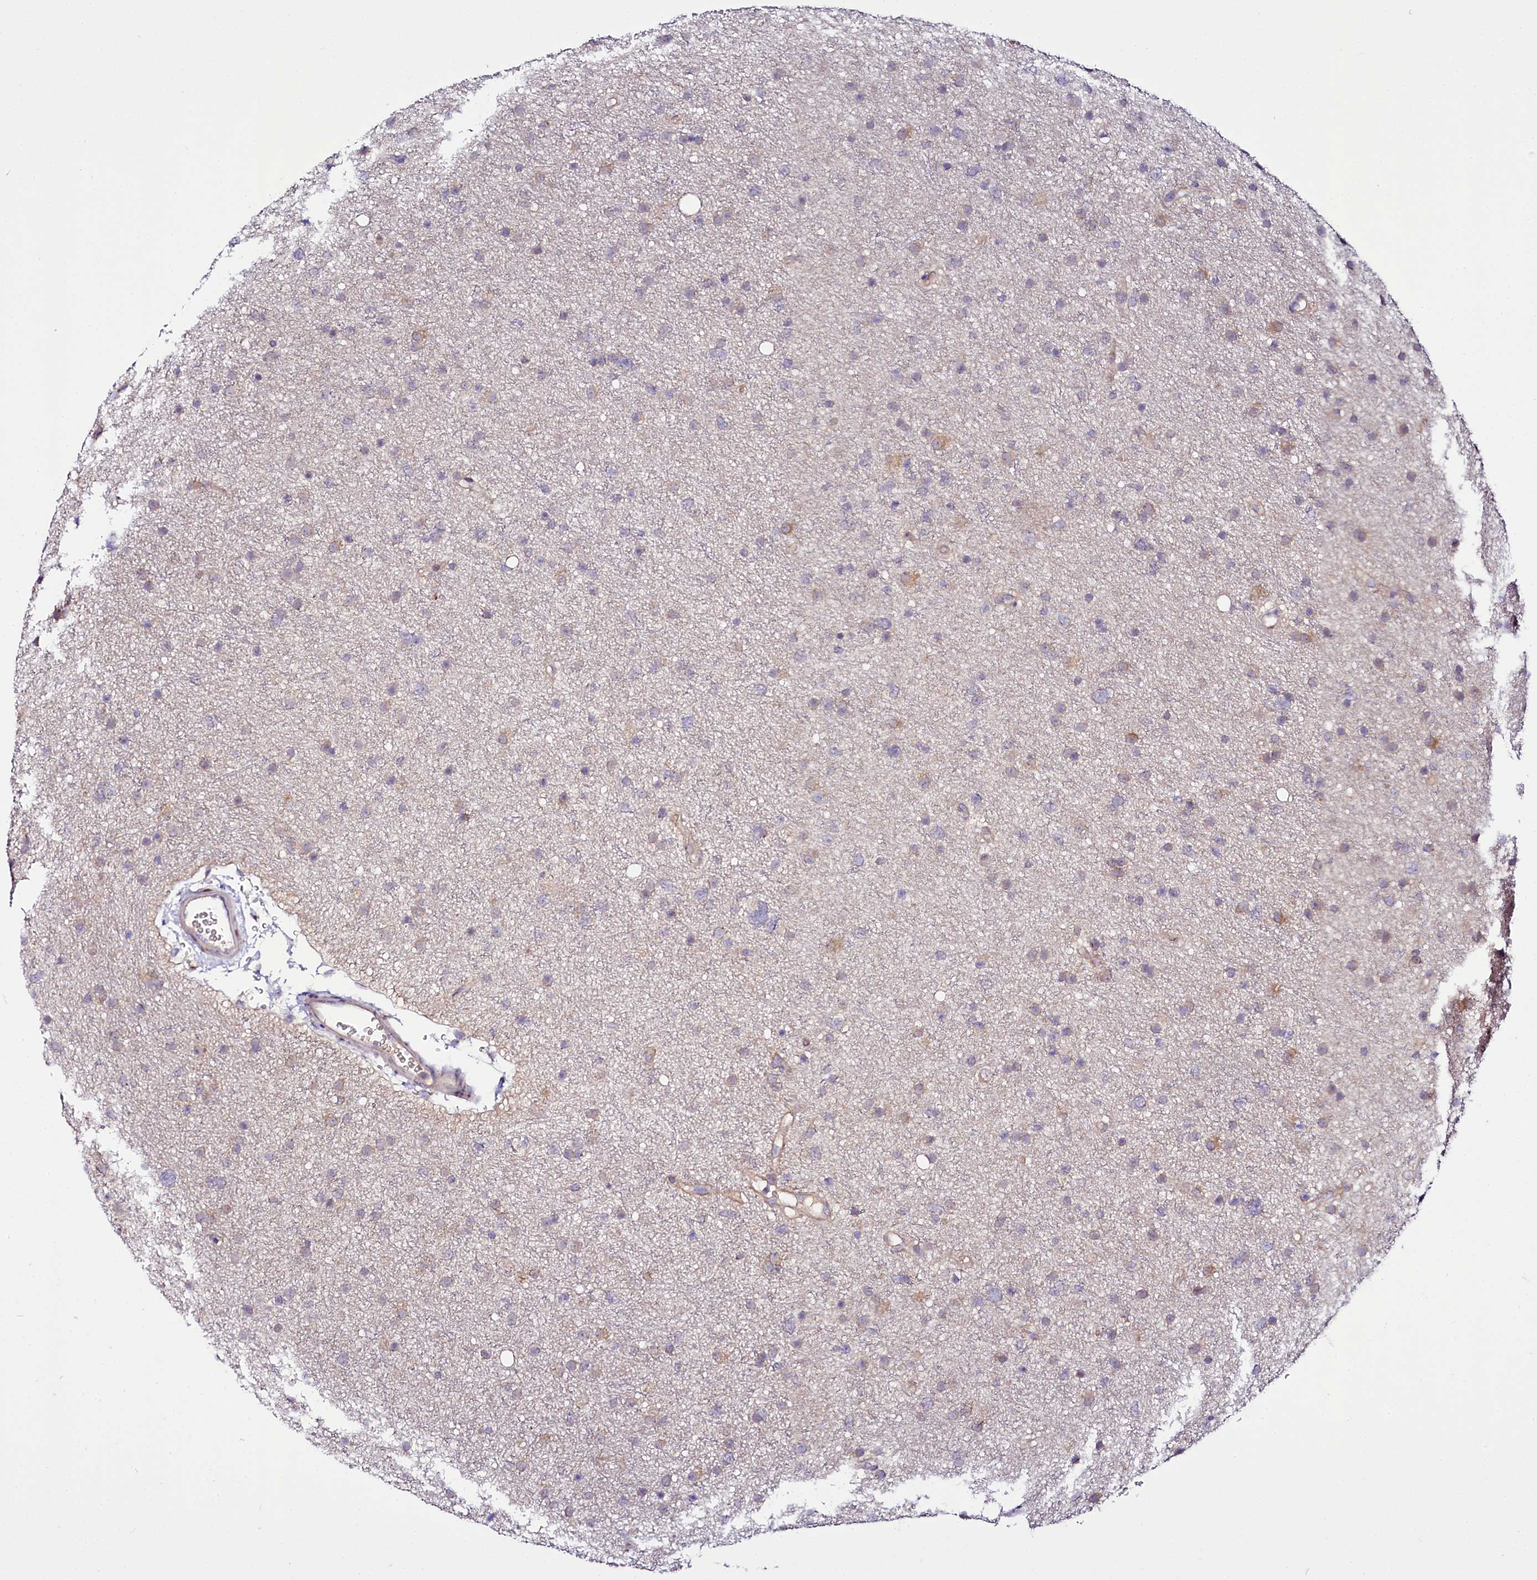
{"staining": {"intensity": "weak", "quantity": "<25%", "location": "cytoplasmic/membranous"}, "tissue": "glioma", "cell_type": "Tumor cells", "image_type": "cancer", "snomed": [{"axis": "morphology", "description": "Glioma, malignant, Low grade"}, {"axis": "topography", "description": "Cerebral cortex"}], "caption": "This is an IHC photomicrograph of human malignant low-grade glioma. There is no staining in tumor cells.", "gene": "ZC3H12C", "patient": {"sex": "female", "age": 39}}